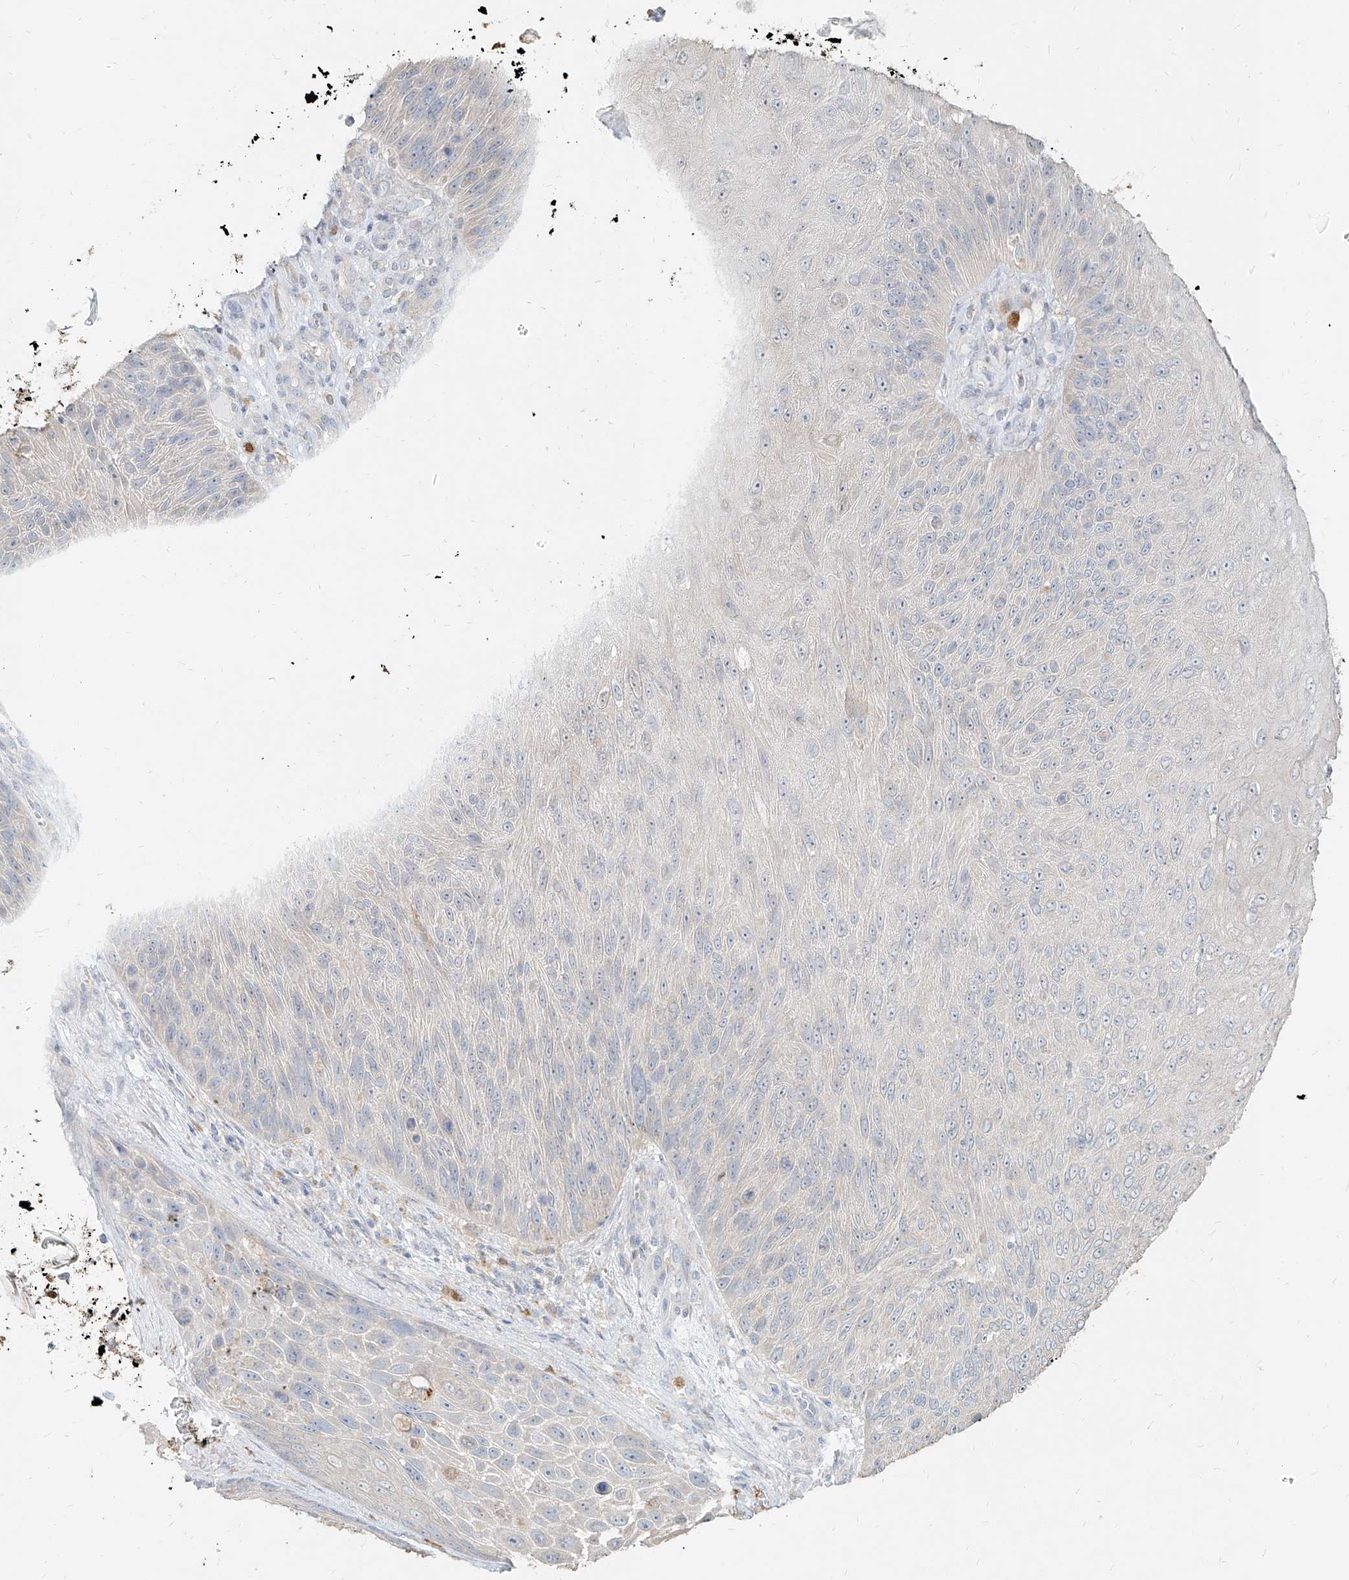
{"staining": {"intensity": "negative", "quantity": "none", "location": "none"}, "tissue": "skin cancer", "cell_type": "Tumor cells", "image_type": "cancer", "snomed": [{"axis": "morphology", "description": "Squamous cell carcinoma, NOS"}, {"axis": "topography", "description": "Skin"}], "caption": "Tumor cells are negative for brown protein staining in skin cancer.", "gene": "PGD", "patient": {"sex": "female", "age": 88}}